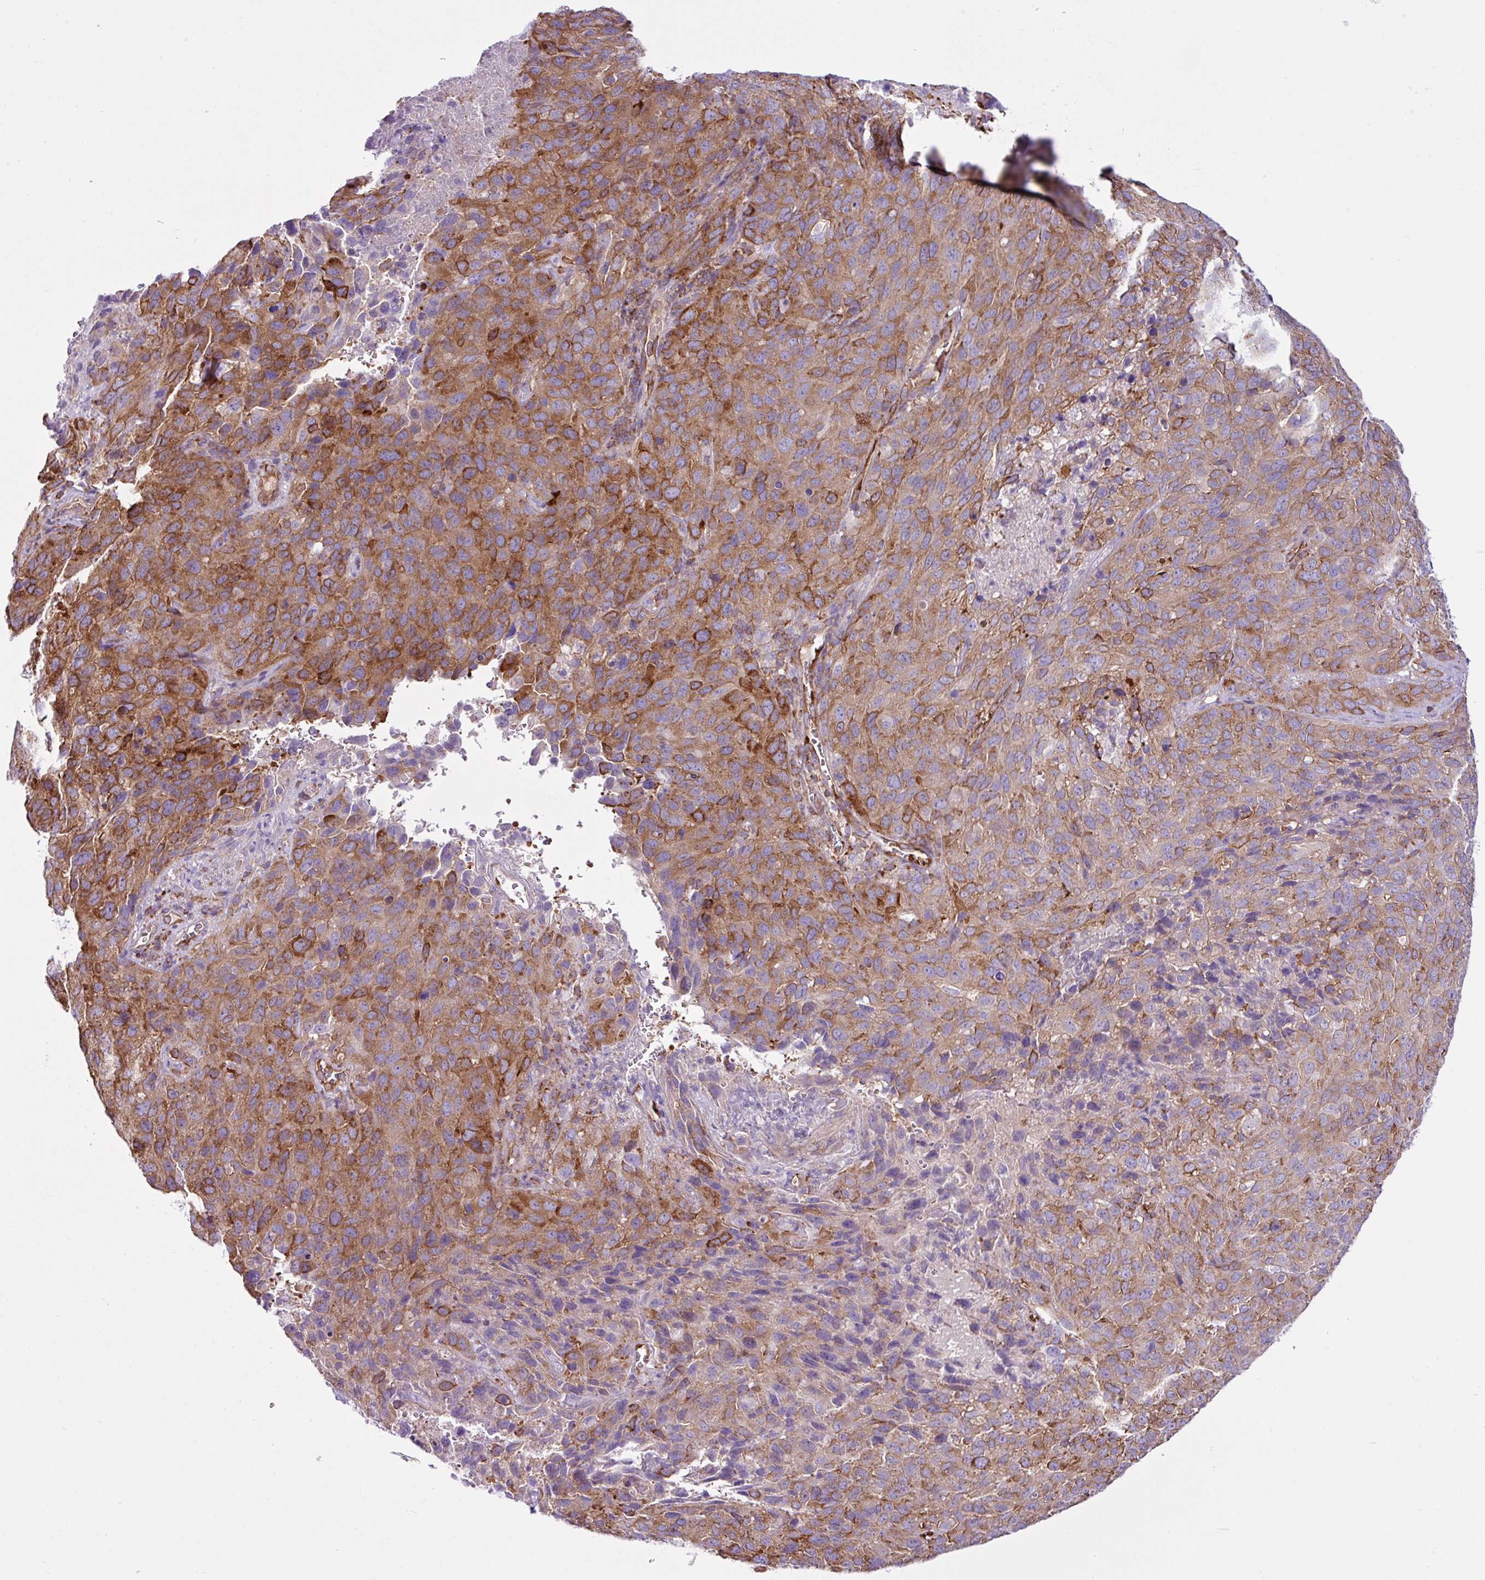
{"staining": {"intensity": "moderate", "quantity": ">75%", "location": "cytoplasmic/membranous"}, "tissue": "cervical cancer", "cell_type": "Tumor cells", "image_type": "cancer", "snomed": [{"axis": "morphology", "description": "Squamous cell carcinoma, NOS"}, {"axis": "topography", "description": "Cervix"}], "caption": "This is an image of immunohistochemistry (IHC) staining of cervical cancer, which shows moderate expression in the cytoplasmic/membranous of tumor cells.", "gene": "EME2", "patient": {"sex": "female", "age": 51}}